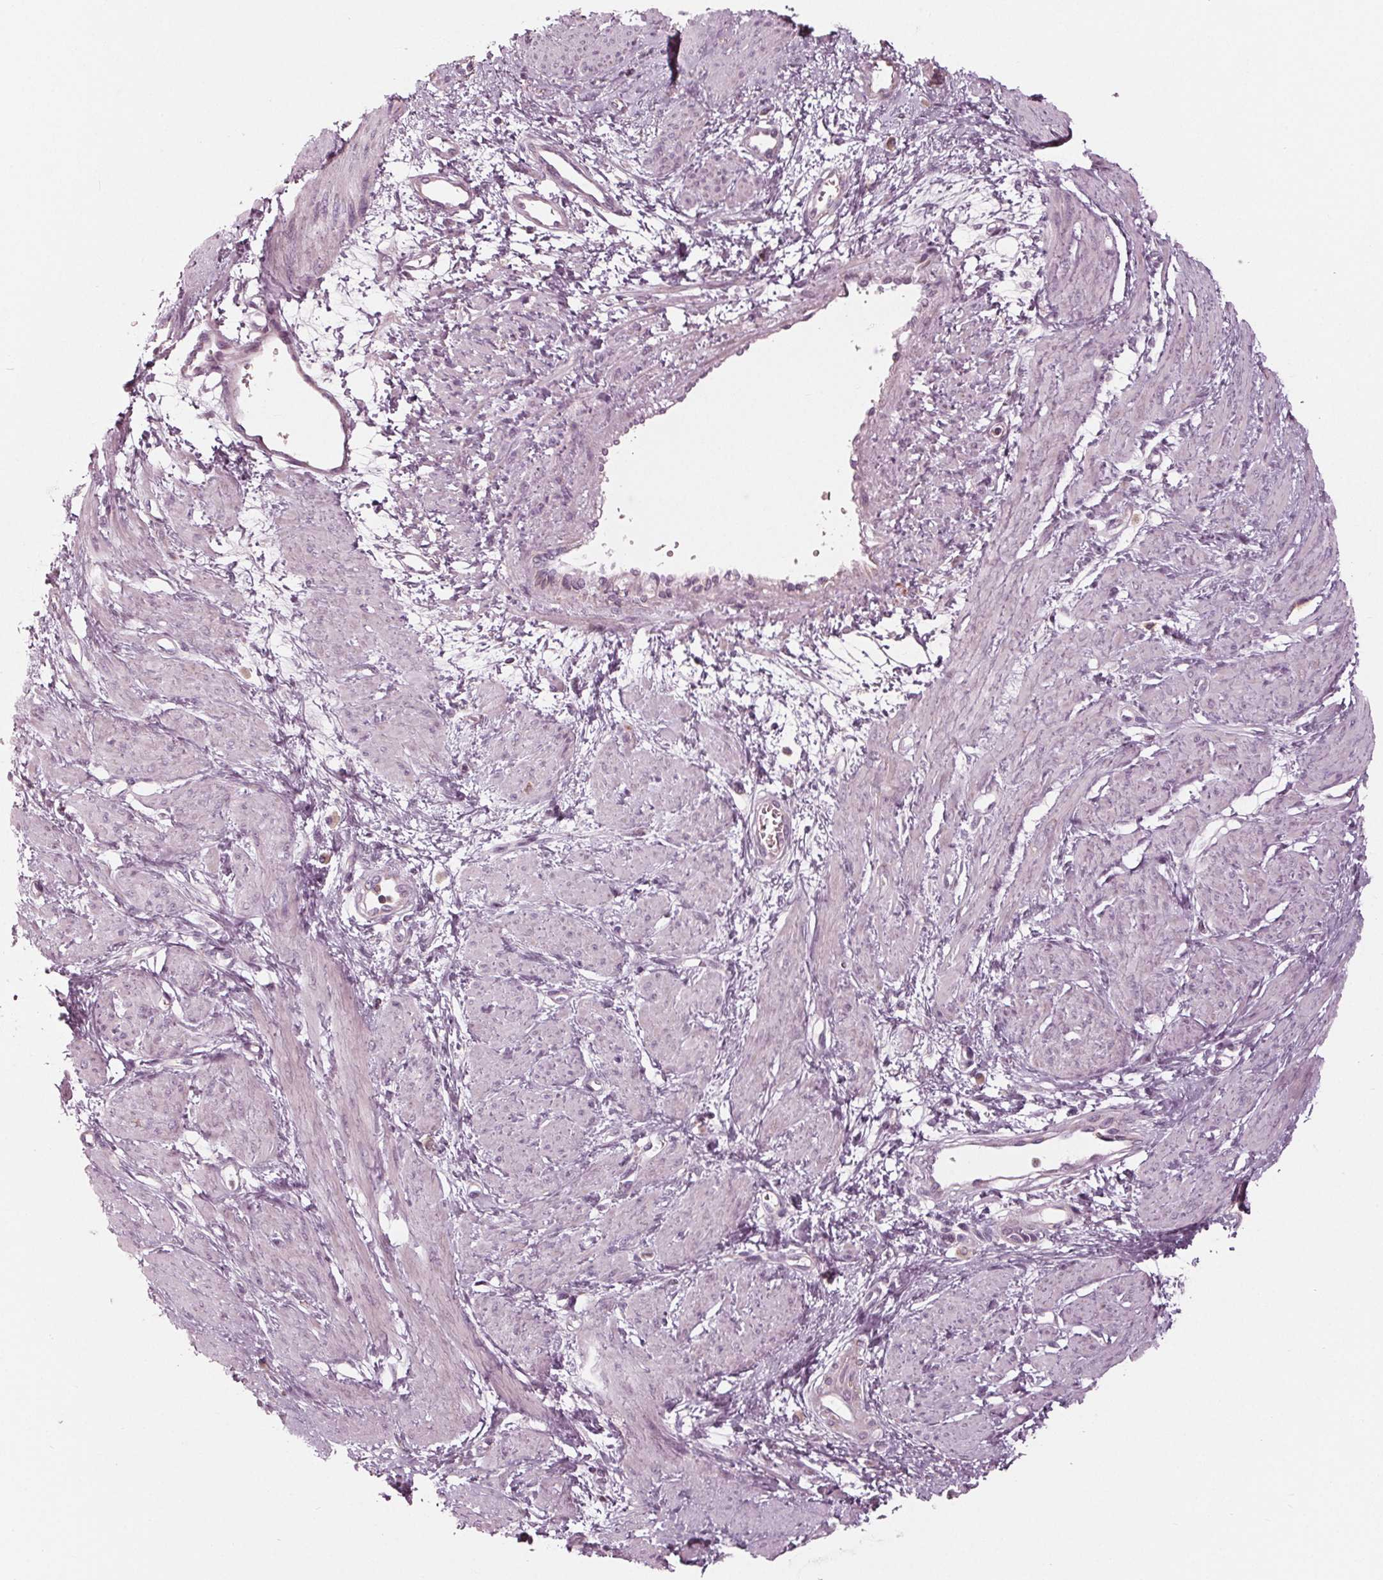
{"staining": {"intensity": "negative", "quantity": "none", "location": "none"}, "tissue": "smooth muscle", "cell_type": "Smooth muscle cells", "image_type": "normal", "snomed": [{"axis": "morphology", "description": "Normal tissue, NOS"}, {"axis": "topography", "description": "Smooth muscle"}, {"axis": "topography", "description": "Uterus"}], "caption": "DAB (3,3'-diaminobenzidine) immunohistochemical staining of unremarkable smooth muscle demonstrates no significant staining in smooth muscle cells. Nuclei are stained in blue.", "gene": "CLN6", "patient": {"sex": "female", "age": 39}}